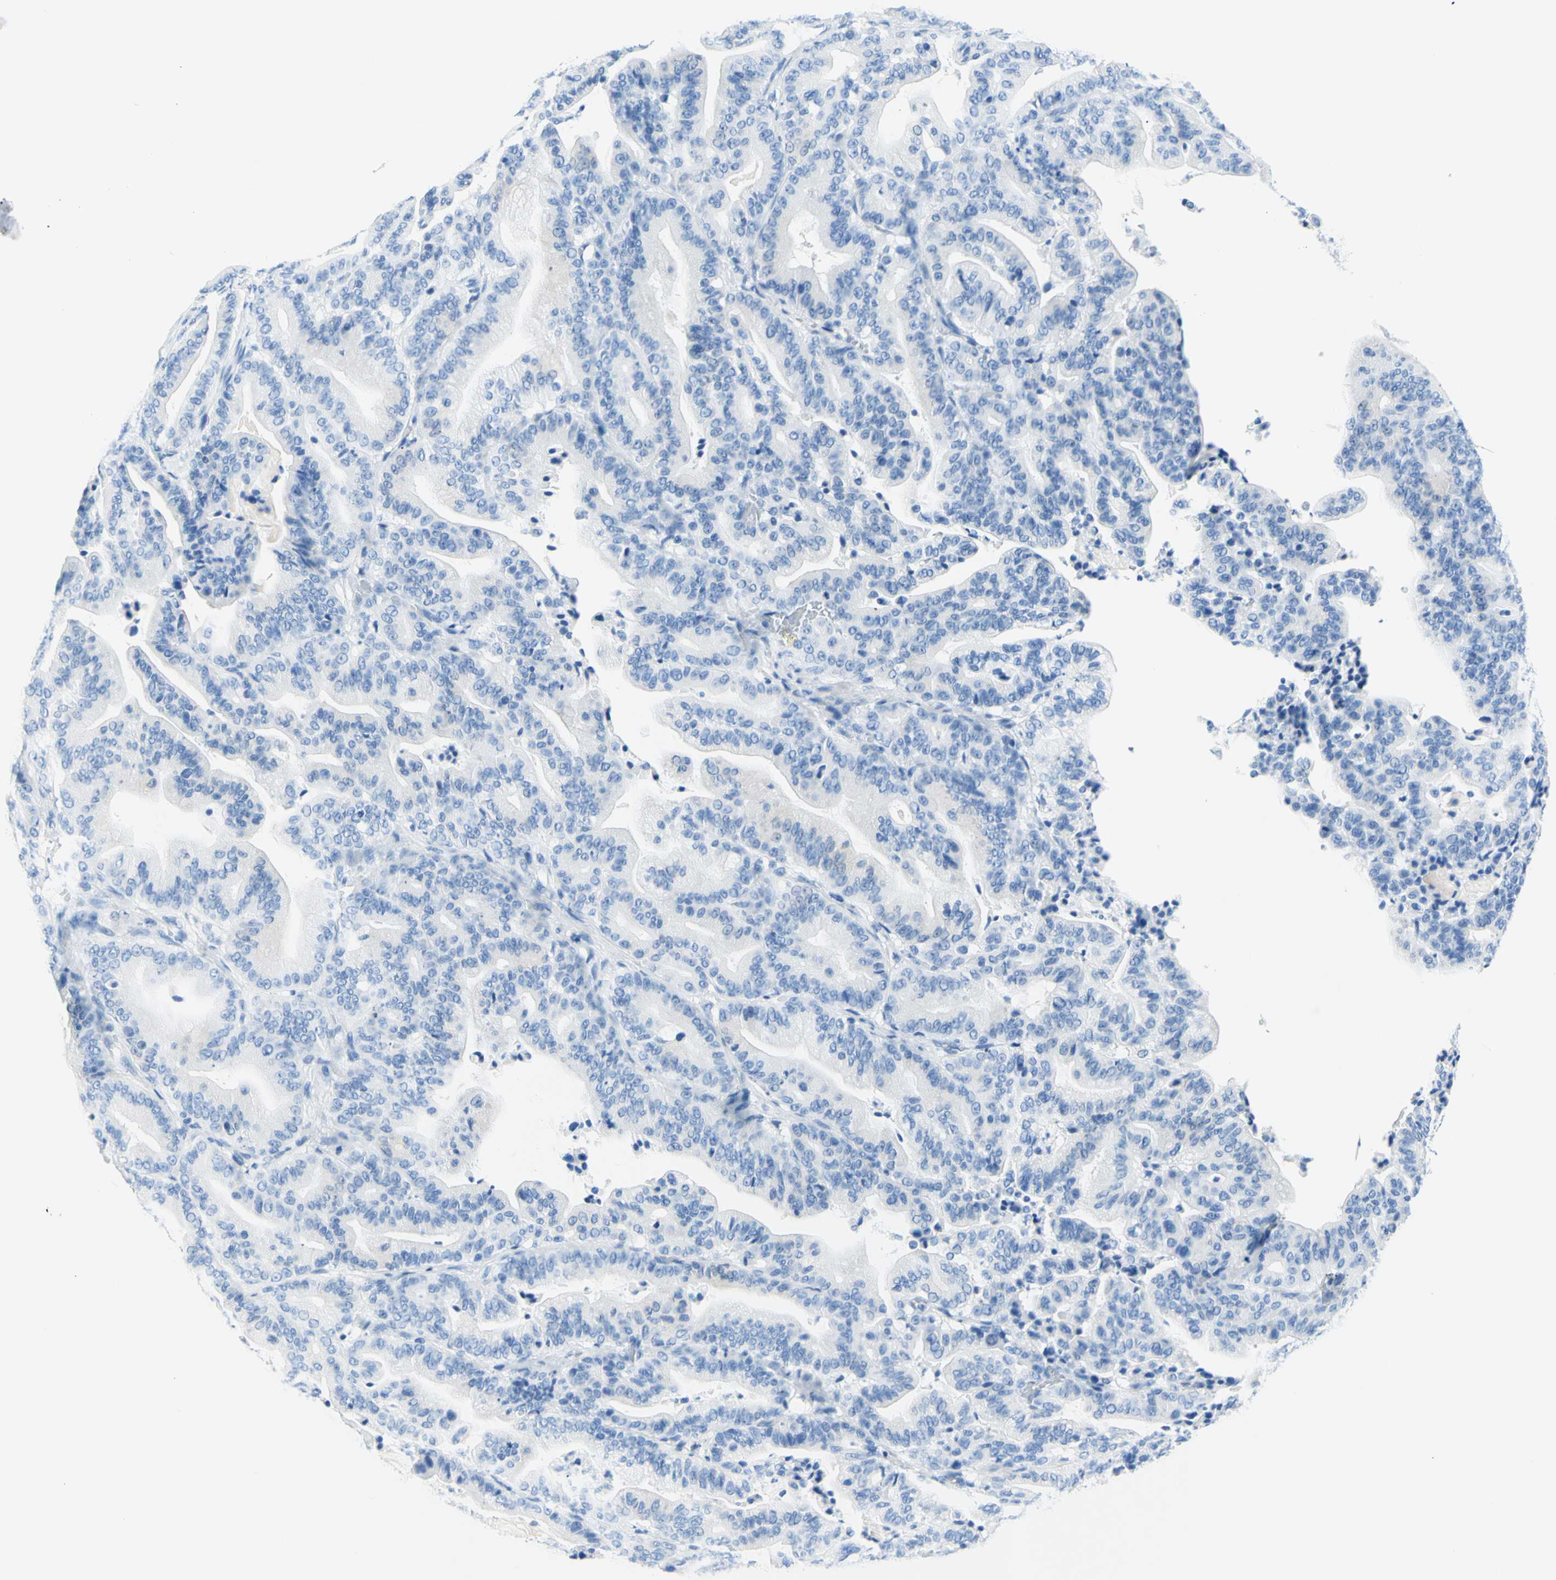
{"staining": {"intensity": "negative", "quantity": "none", "location": "none"}, "tissue": "pancreatic cancer", "cell_type": "Tumor cells", "image_type": "cancer", "snomed": [{"axis": "morphology", "description": "Adenocarcinoma, NOS"}, {"axis": "topography", "description": "Pancreas"}], "caption": "Image shows no protein positivity in tumor cells of pancreatic adenocarcinoma tissue.", "gene": "MYH2", "patient": {"sex": "male", "age": 63}}